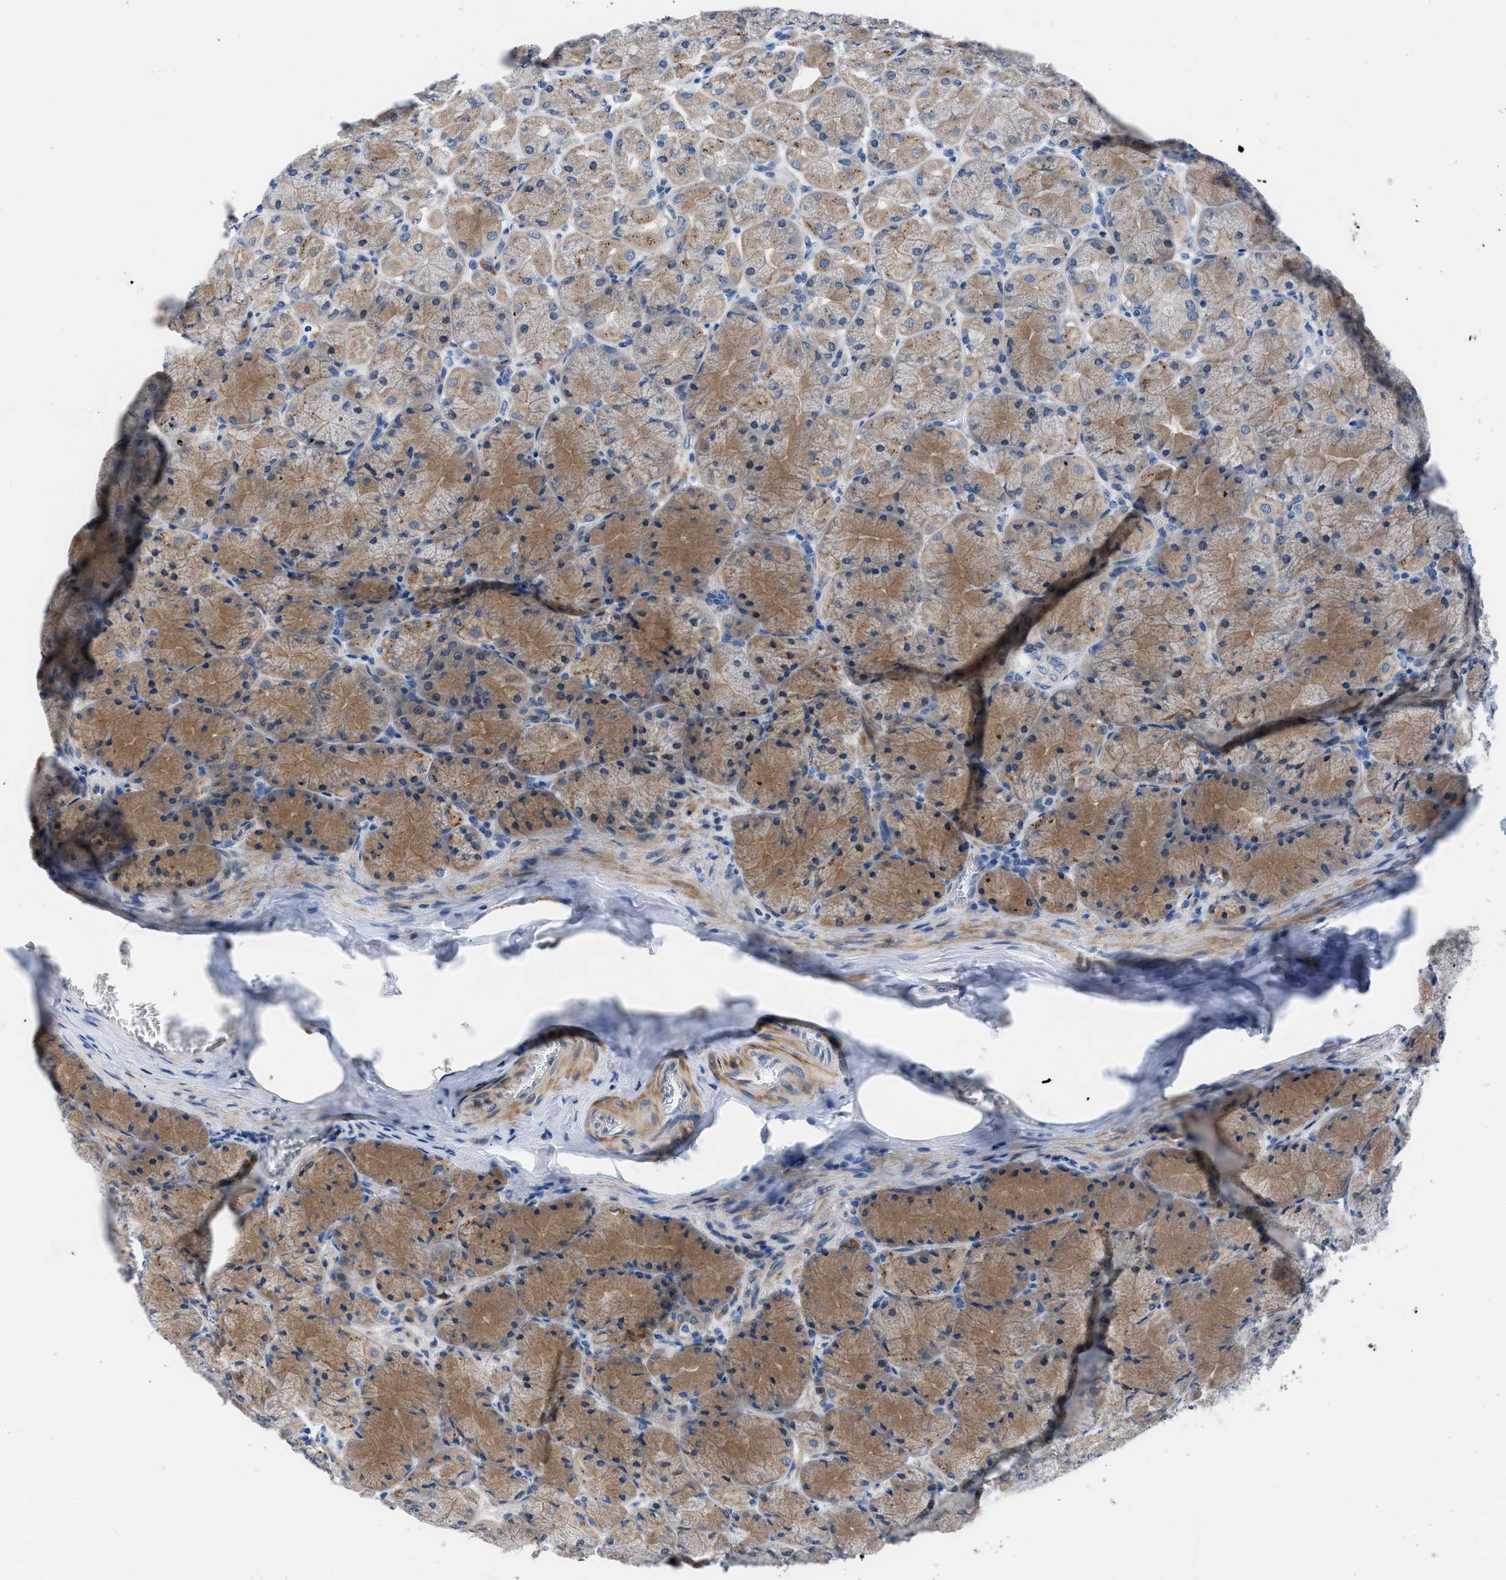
{"staining": {"intensity": "moderate", "quantity": ">75%", "location": "cytoplasmic/membranous"}, "tissue": "stomach", "cell_type": "Glandular cells", "image_type": "normal", "snomed": [{"axis": "morphology", "description": "Normal tissue, NOS"}, {"axis": "topography", "description": "Stomach, upper"}], "caption": "The image demonstrates immunohistochemical staining of normal stomach. There is moderate cytoplasmic/membranous expression is identified in about >75% of glandular cells. The staining was performed using DAB to visualize the protein expression in brown, while the nuclei were stained in blue with hematoxylin (Magnification: 20x).", "gene": "UAP1", "patient": {"sex": "female", "age": 56}}